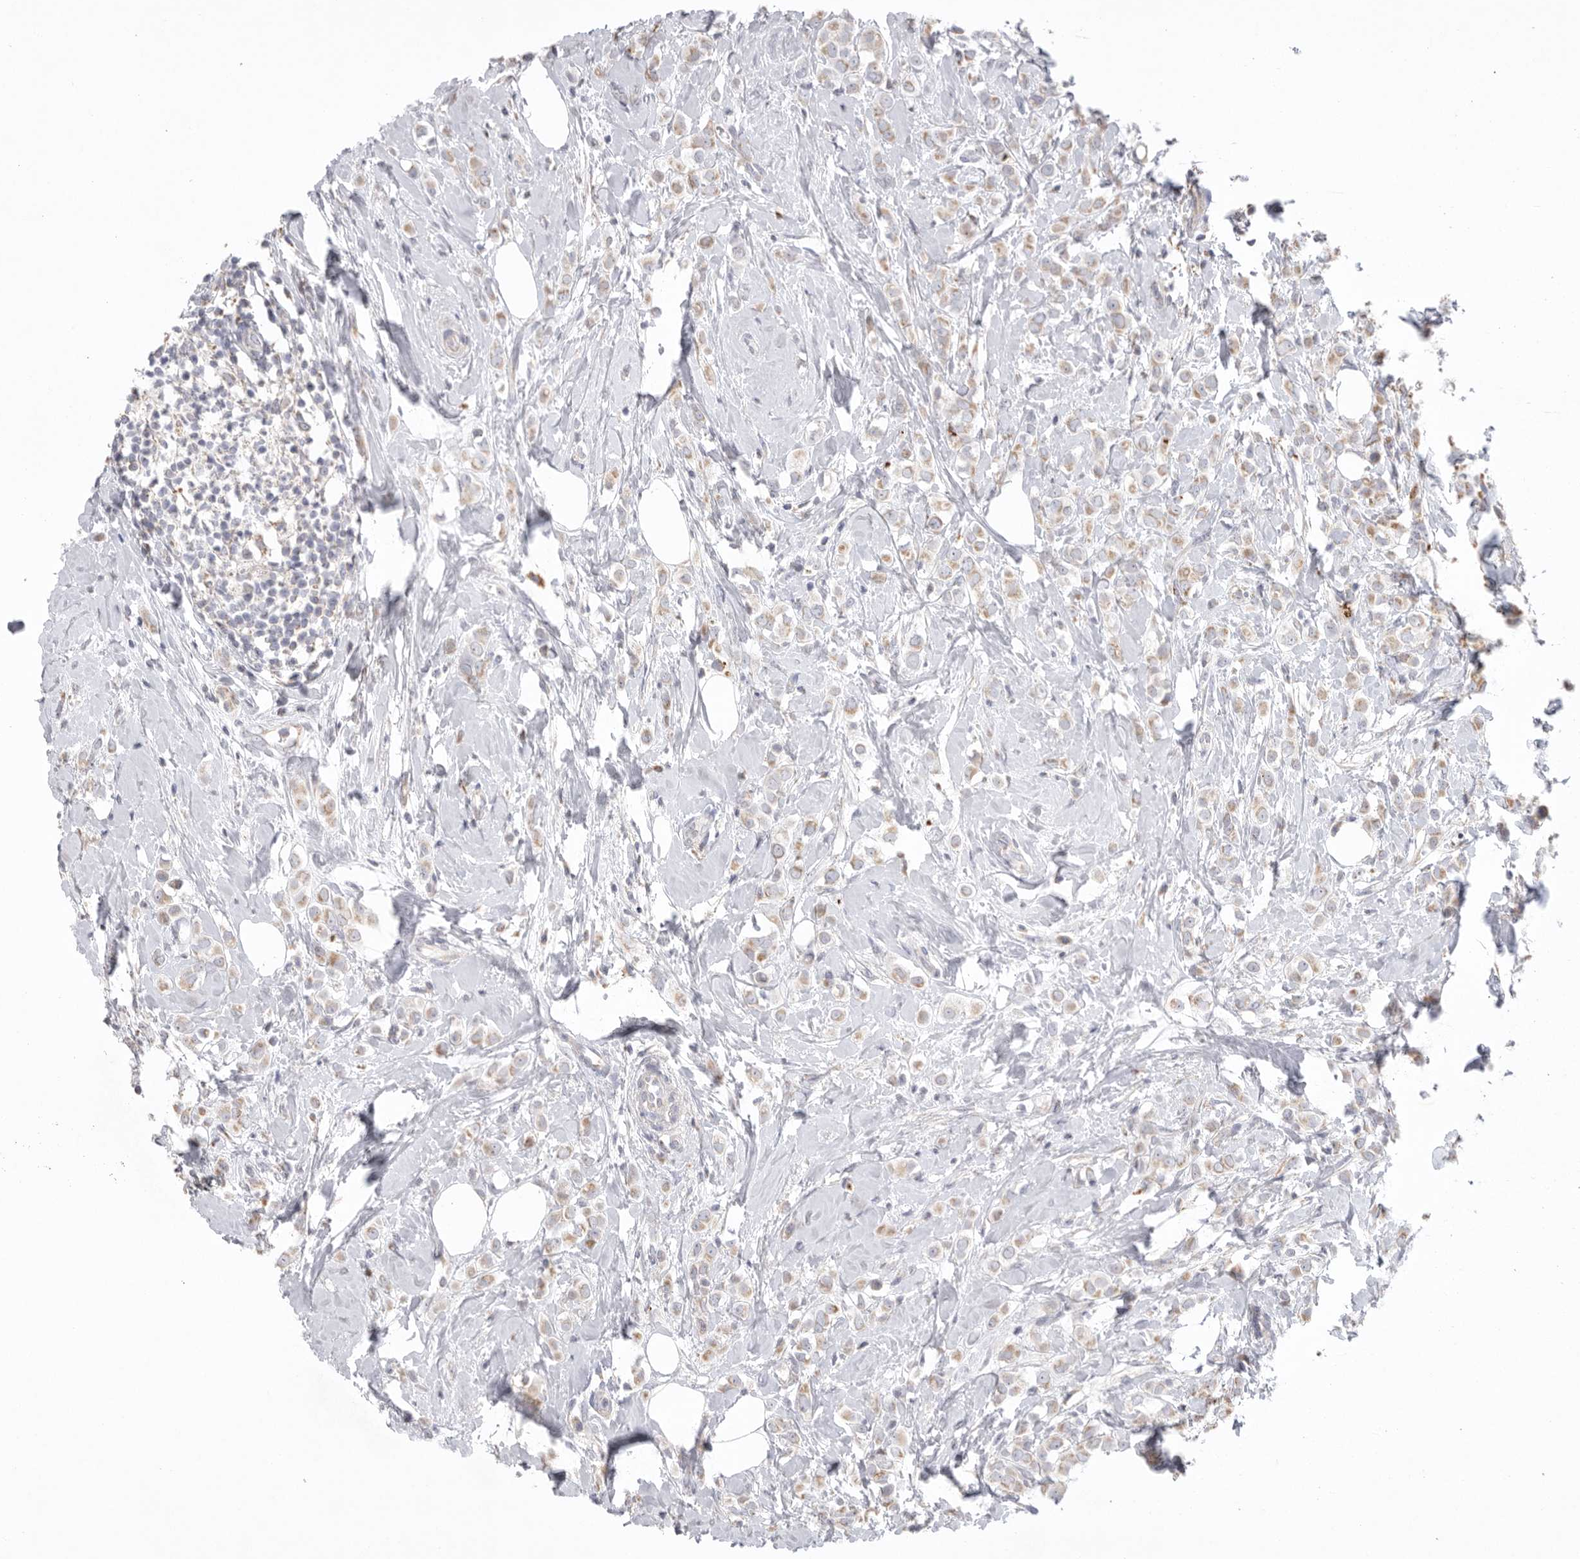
{"staining": {"intensity": "weak", "quantity": "25%-75%", "location": "cytoplasmic/membranous"}, "tissue": "breast cancer", "cell_type": "Tumor cells", "image_type": "cancer", "snomed": [{"axis": "morphology", "description": "Lobular carcinoma"}, {"axis": "topography", "description": "Breast"}], "caption": "Breast cancer (lobular carcinoma) stained with a protein marker reveals weak staining in tumor cells.", "gene": "VDAC3", "patient": {"sex": "female", "age": 47}}